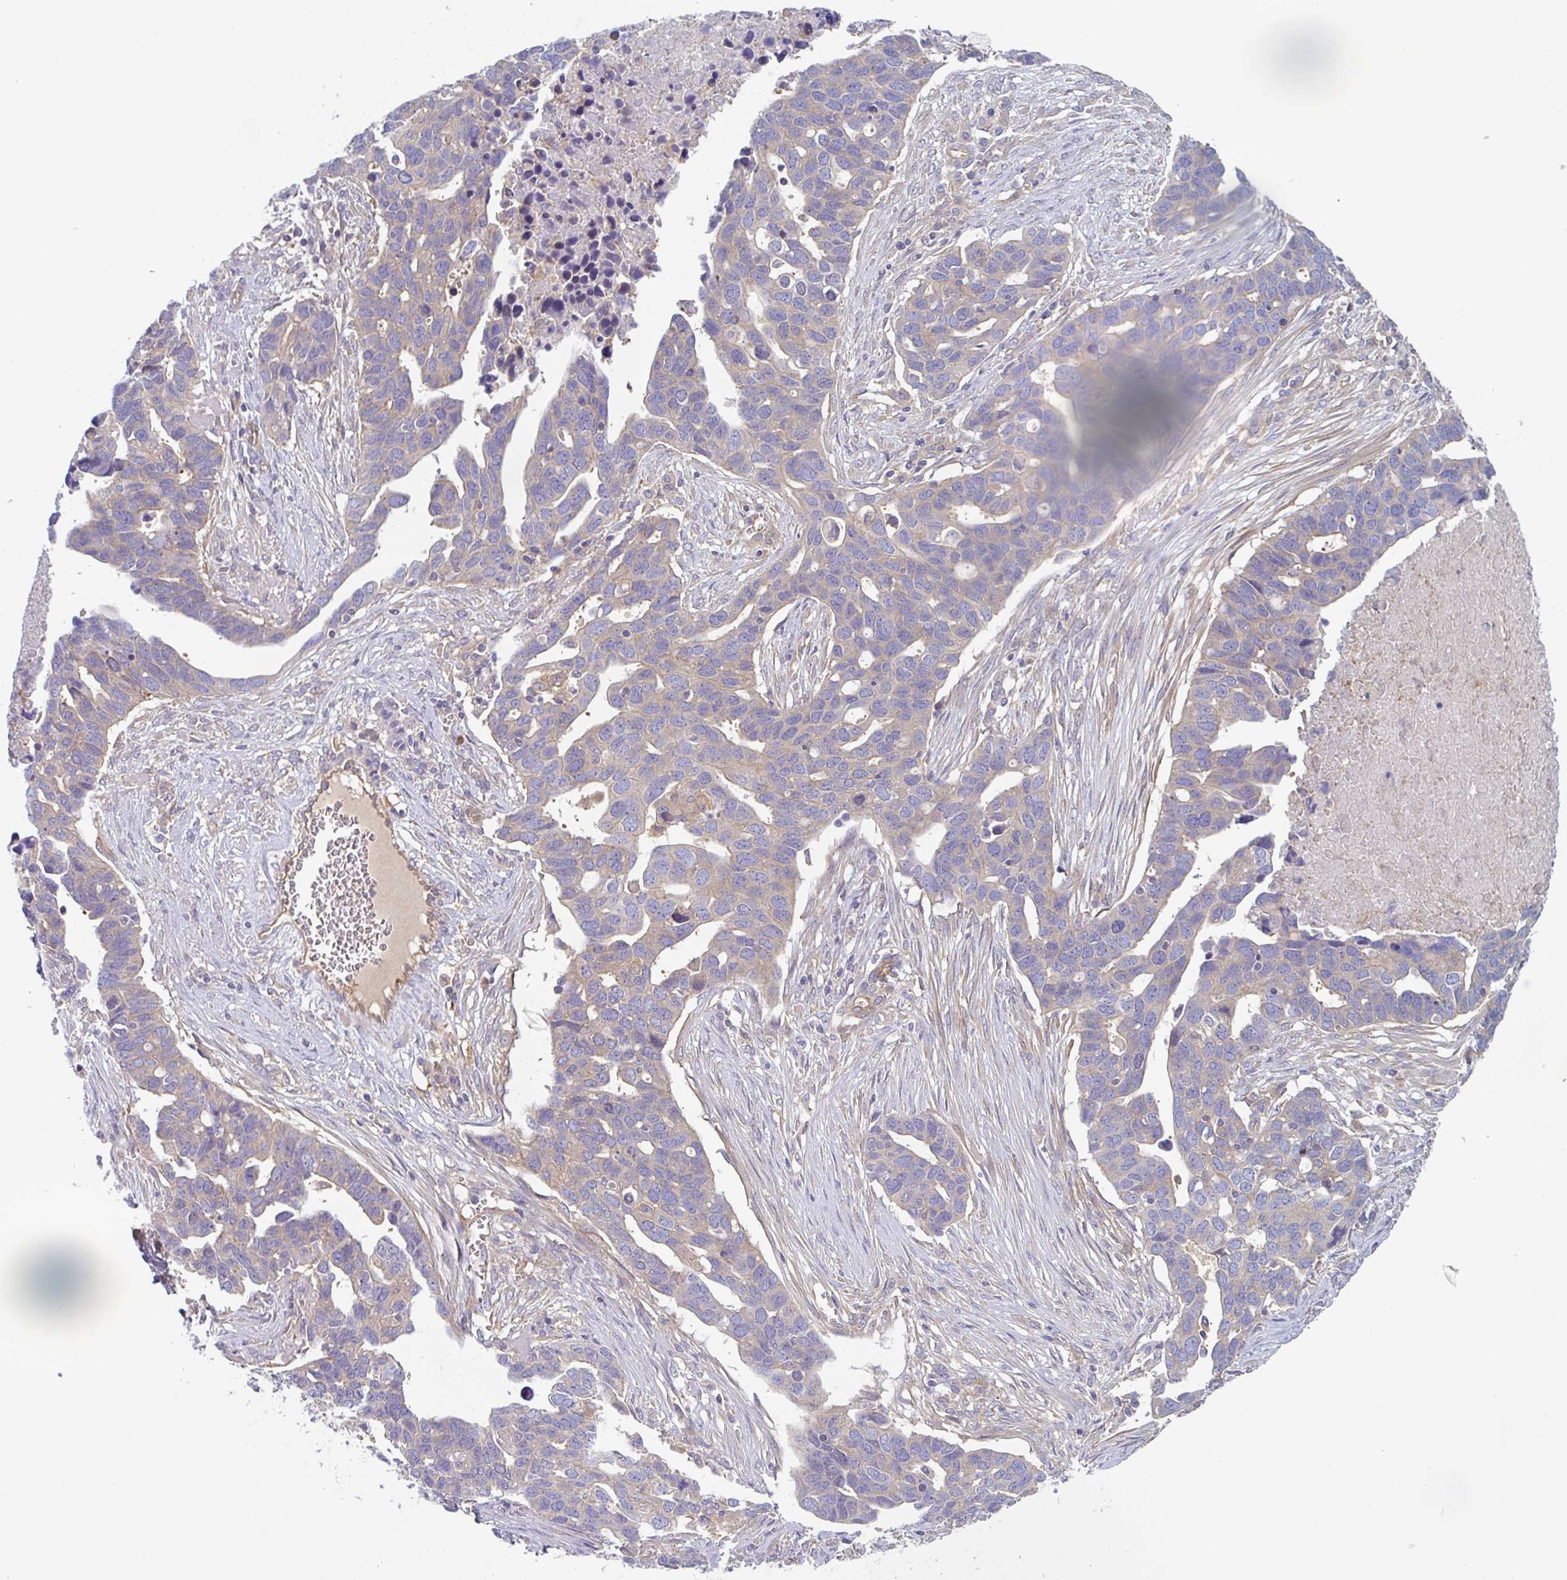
{"staining": {"intensity": "weak", "quantity": "<25%", "location": "cytoplasmic/membranous"}, "tissue": "ovarian cancer", "cell_type": "Tumor cells", "image_type": "cancer", "snomed": [{"axis": "morphology", "description": "Cystadenocarcinoma, serous, NOS"}, {"axis": "topography", "description": "Ovary"}], "caption": "This photomicrograph is of ovarian cancer (serous cystadenocarcinoma) stained with IHC to label a protein in brown with the nuclei are counter-stained blue. There is no expression in tumor cells.", "gene": "AMPD2", "patient": {"sex": "female", "age": 54}}